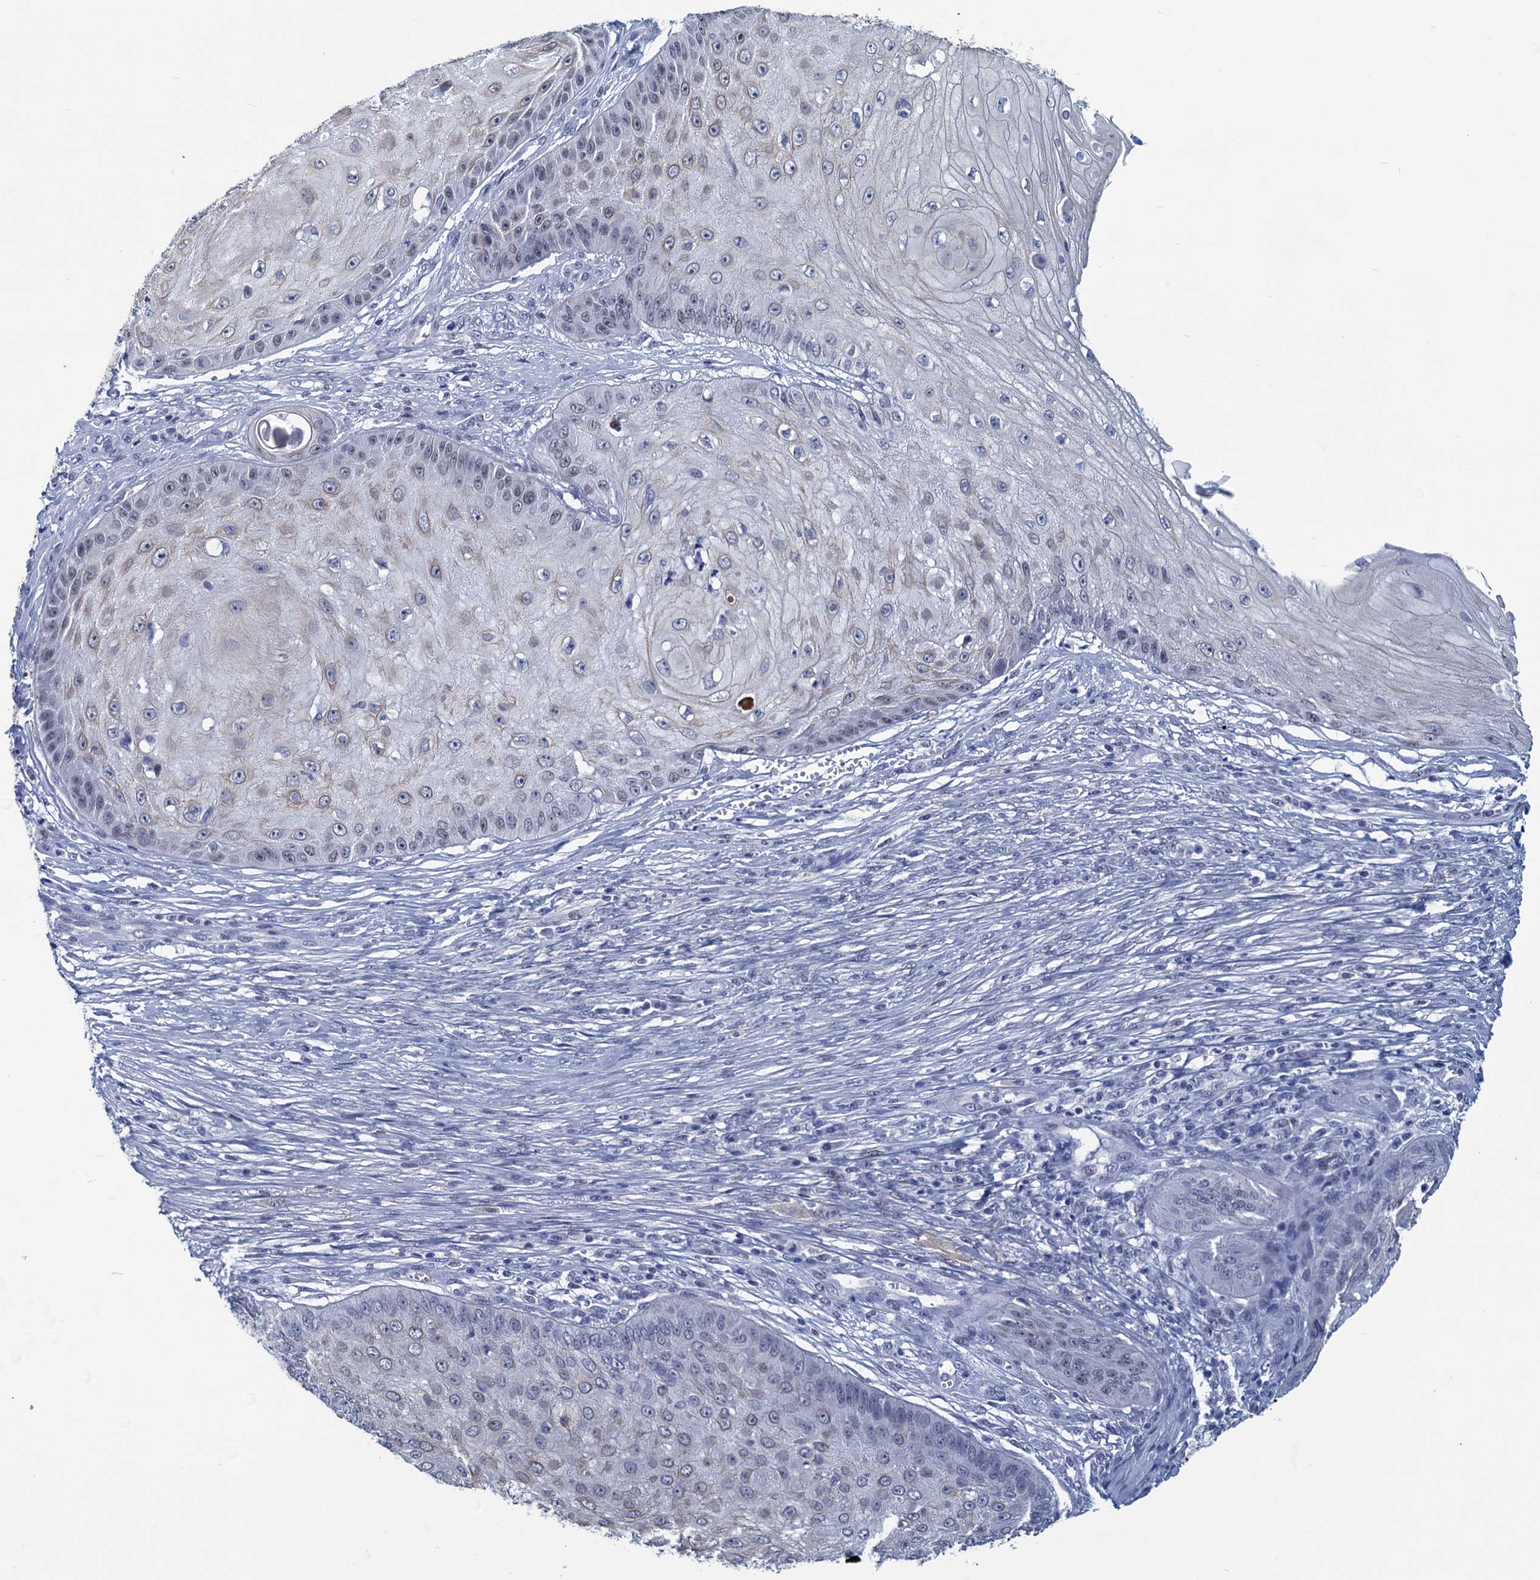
{"staining": {"intensity": "weak", "quantity": "<25%", "location": "cytoplasmic/membranous"}, "tissue": "skin cancer", "cell_type": "Tumor cells", "image_type": "cancer", "snomed": [{"axis": "morphology", "description": "Squamous cell carcinoma, NOS"}, {"axis": "topography", "description": "Skin"}], "caption": "IHC of human squamous cell carcinoma (skin) exhibits no positivity in tumor cells. (DAB (3,3'-diaminobenzidine) immunohistochemistry with hematoxylin counter stain).", "gene": "GINS3", "patient": {"sex": "male", "age": 70}}